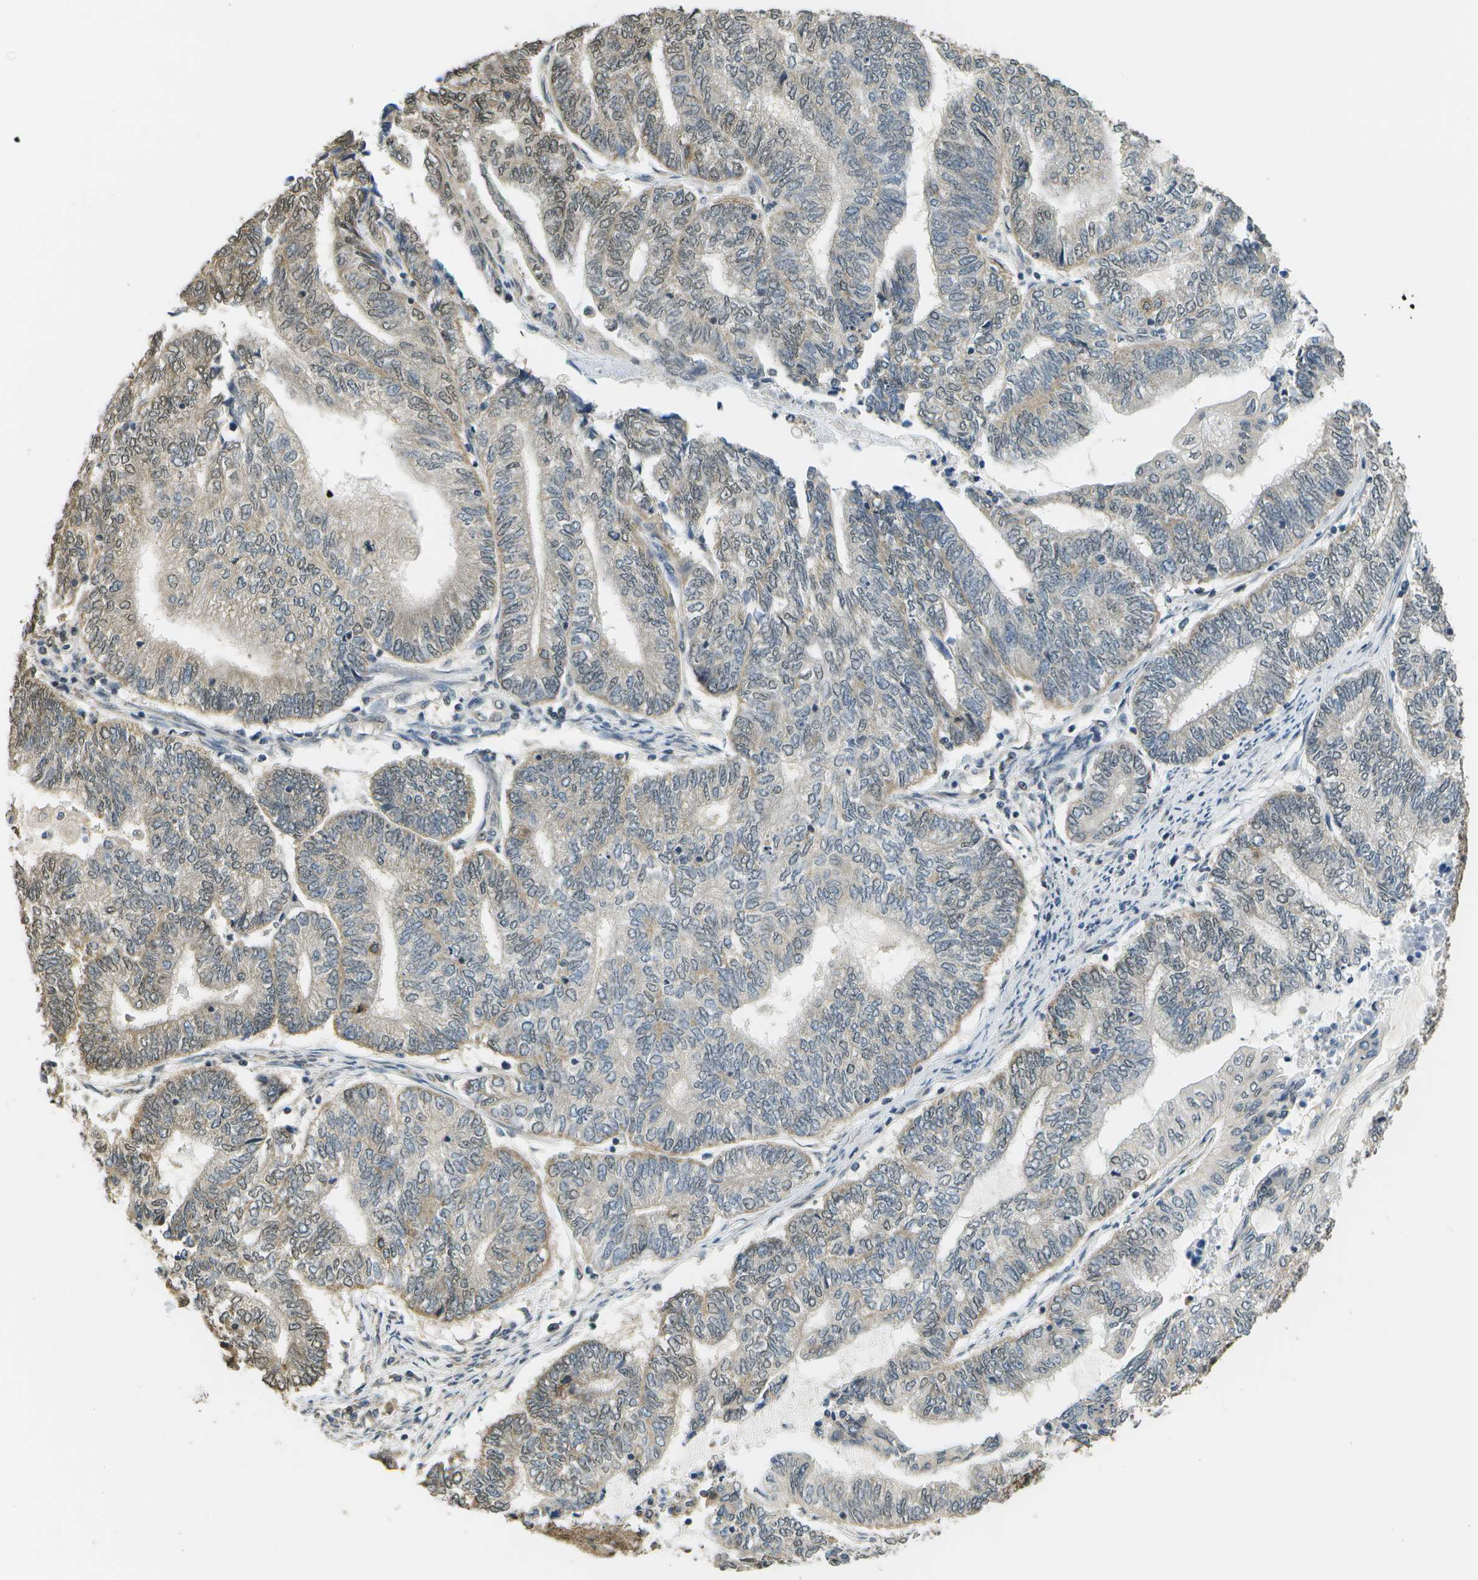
{"staining": {"intensity": "weak", "quantity": "<25%", "location": "cytoplasmic/membranous,nuclear"}, "tissue": "endometrial cancer", "cell_type": "Tumor cells", "image_type": "cancer", "snomed": [{"axis": "morphology", "description": "Adenocarcinoma, NOS"}, {"axis": "topography", "description": "Uterus"}, {"axis": "topography", "description": "Endometrium"}], "caption": "Adenocarcinoma (endometrial) stained for a protein using immunohistochemistry (IHC) reveals no expression tumor cells.", "gene": "ABL2", "patient": {"sex": "female", "age": 70}}